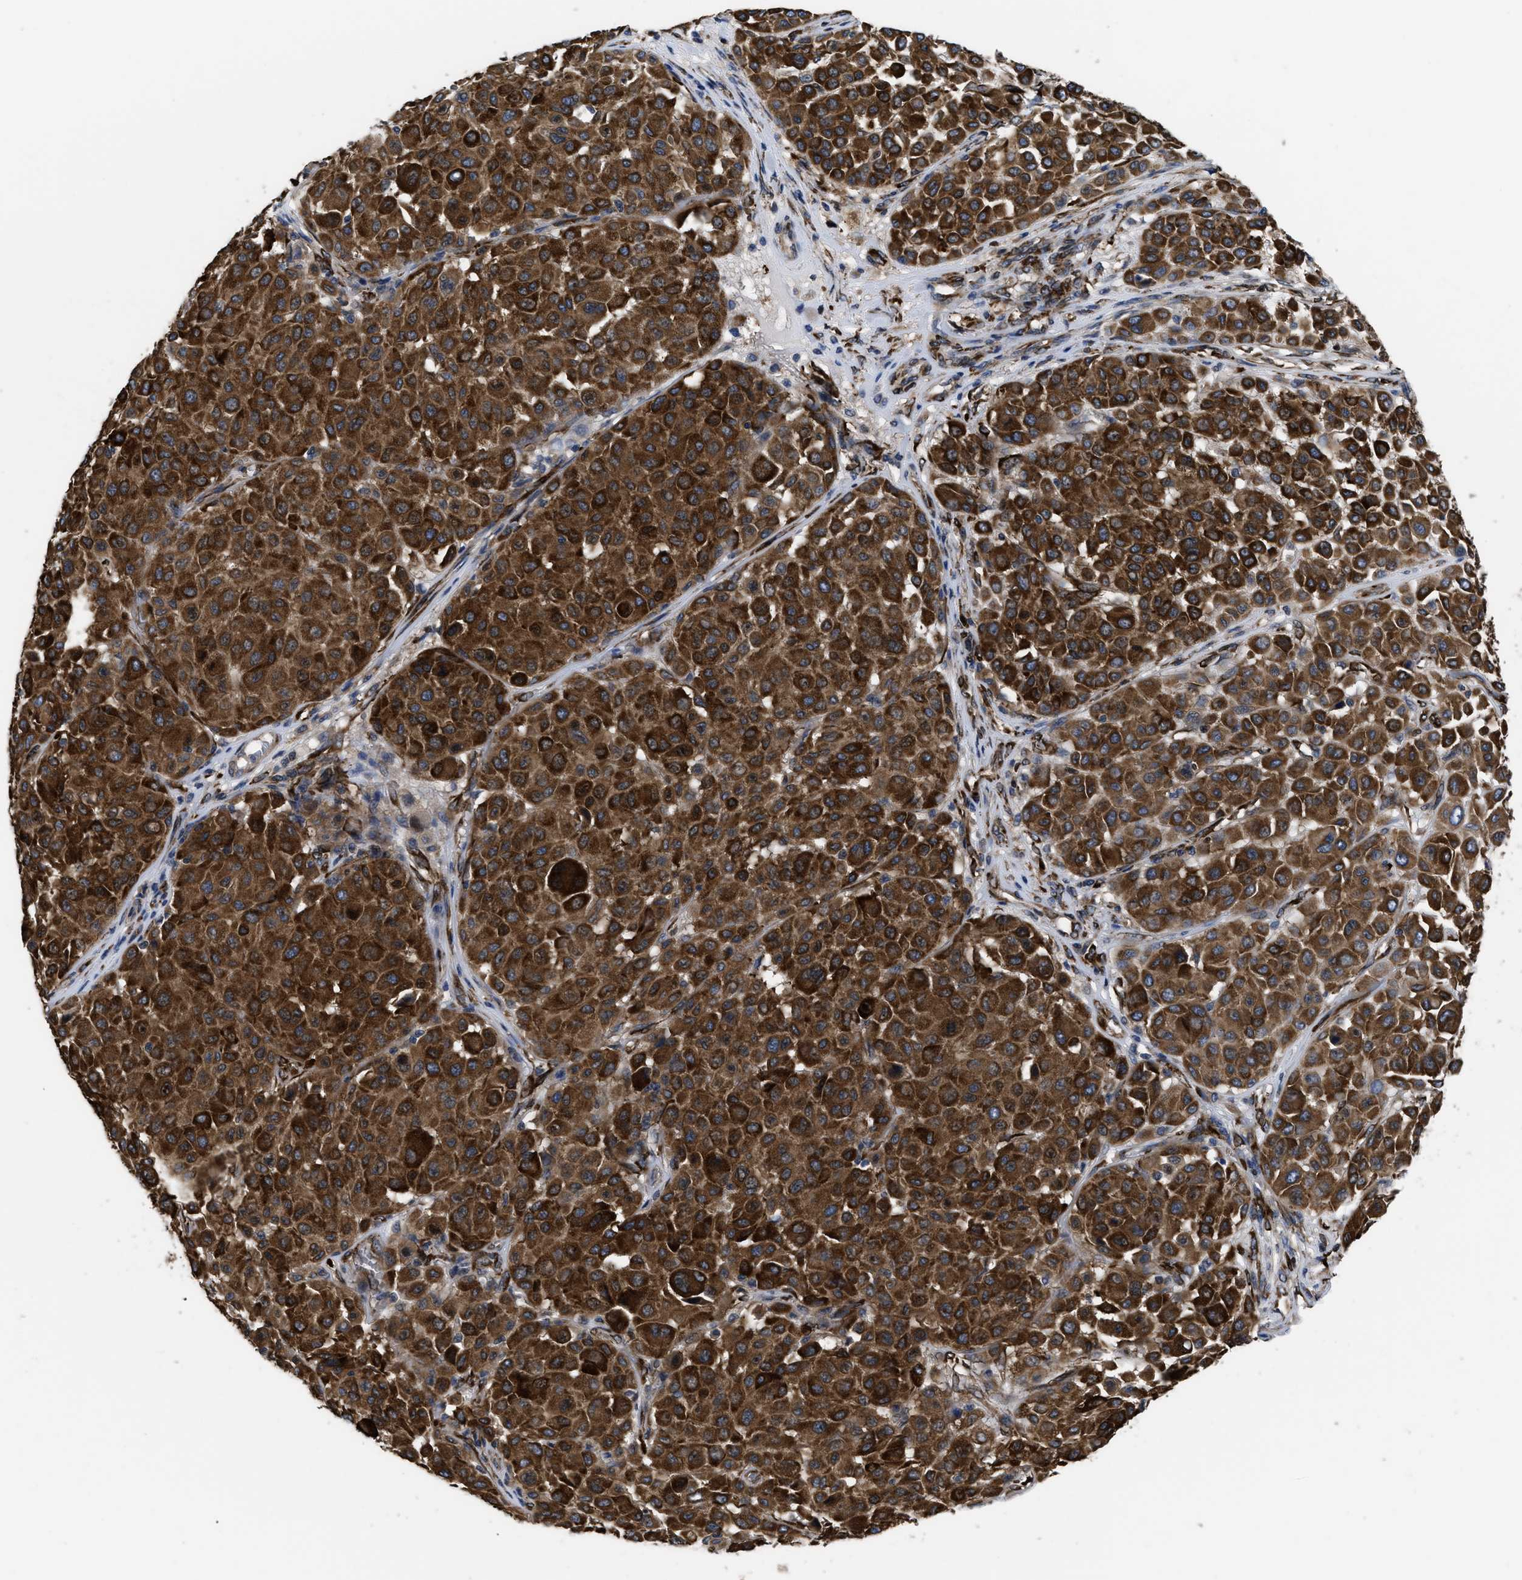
{"staining": {"intensity": "strong", "quantity": ">75%", "location": "cytoplasmic/membranous"}, "tissue": "melanoma", "cell_type": "Tumor cells", "image_type": "cancer", "snomed": [{"axis": "morphology", "description": "Malignant melanoma, Metastatic site"}, {"axis": "topography", "description": "Soft tissue"}], "caption": "A micrograph showing strong cytoplasmic/membranous expression in about >75% of tumor cells in malignant melanoma (metastatic site), as visualized by brown immunohistochemical staining.", "gene": "SQLE", "patient": {"sex": "male", "age": 41}}